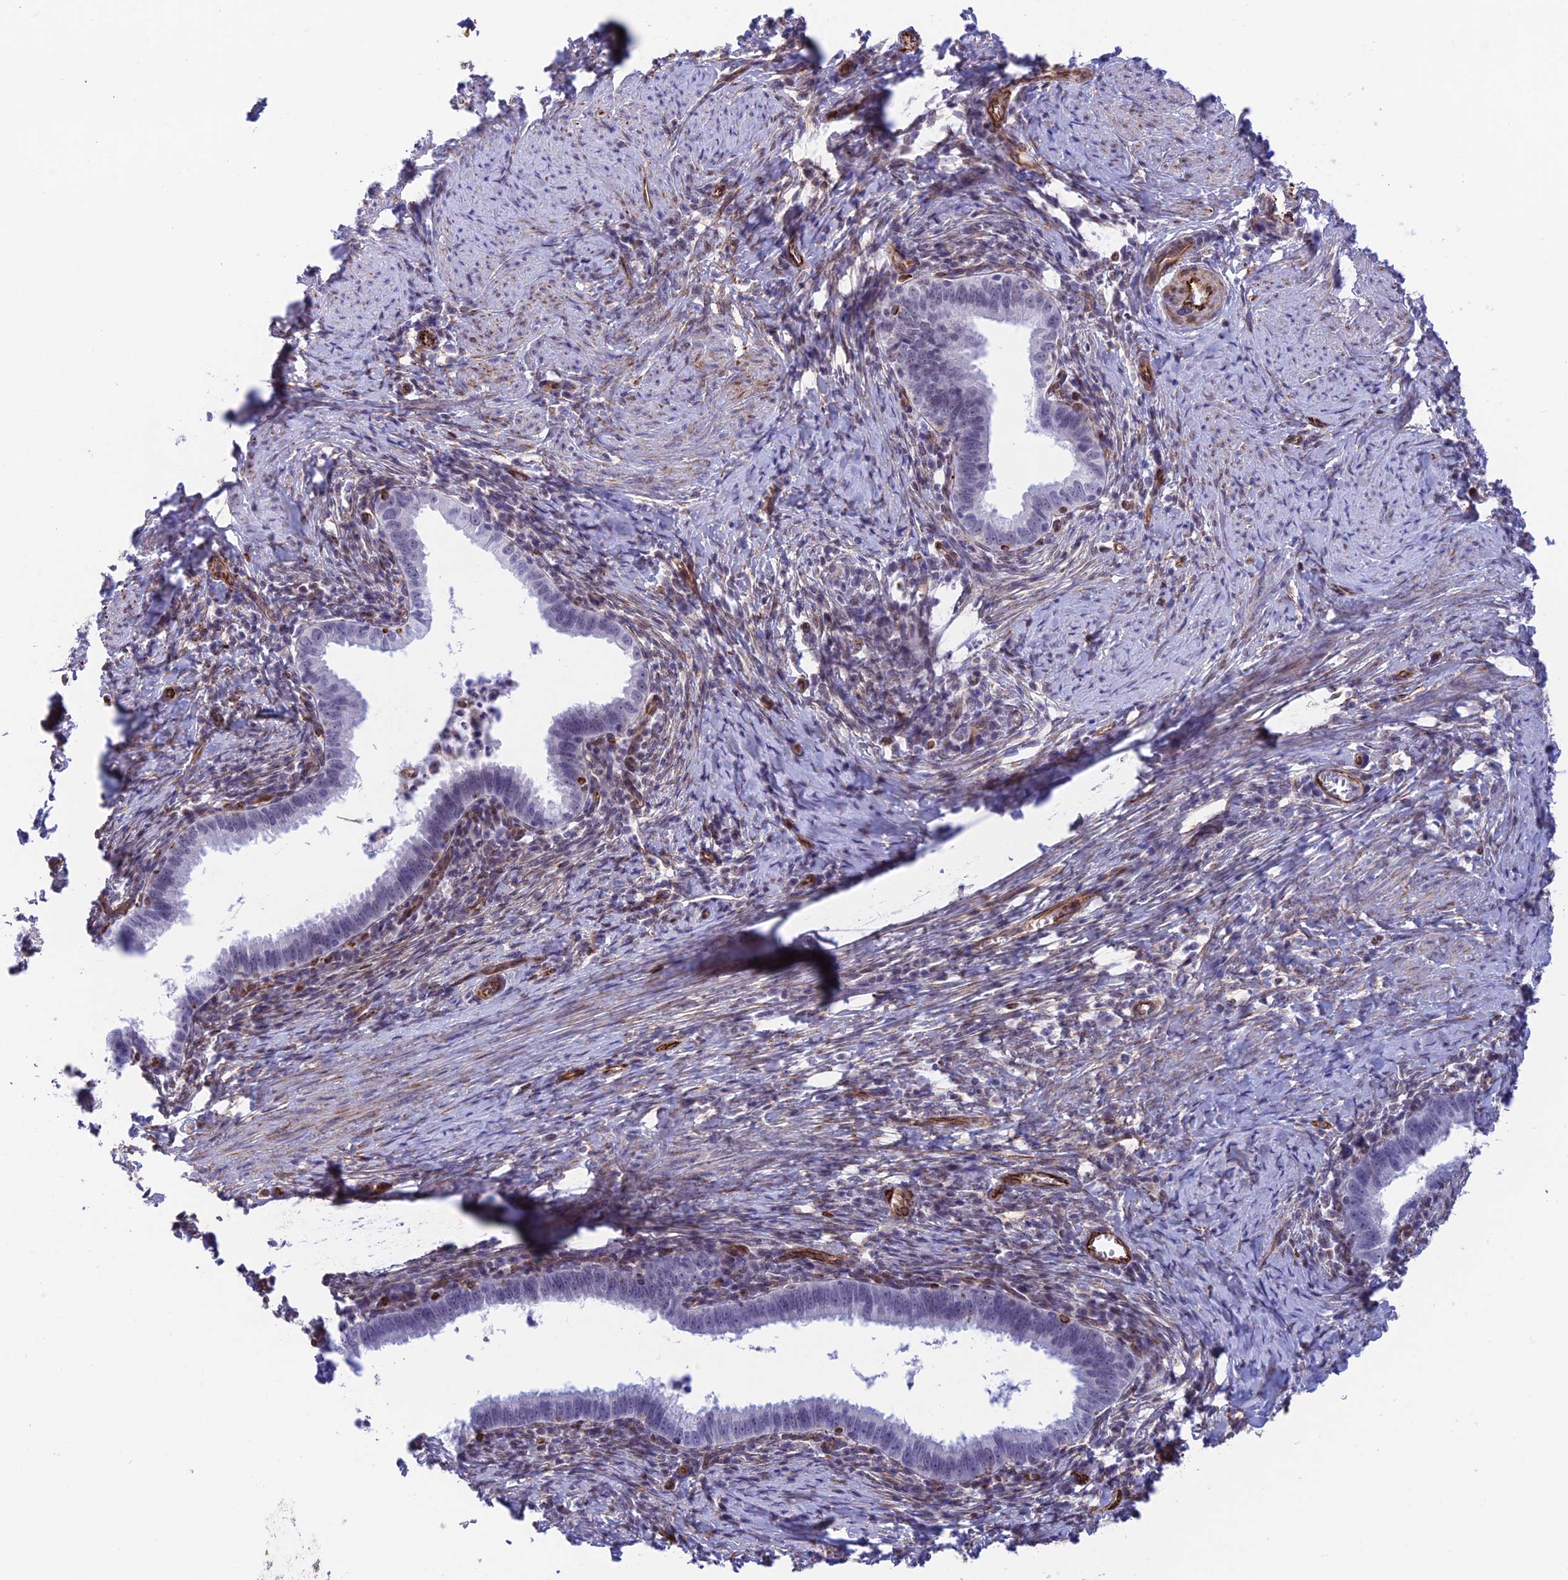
{"staining": {"intensity": "negative", "quantity": "none", "location": "none"}, "tissue": "cervical cancer", "cell_type": "Tumor cells", "image_type": "cancer", "snomed": [{"axis": "morphology", "description": "Adenocarcinoma, NOS"}, {"axis": "topography", "description": "Cervix"}], "caption": "Human cervical adenocarcinoma stained for a protein using immunohistochemistry exhibits no positivity in tumor cells.", "gene": "ZNF652", "patient": {"sex": "female", "age": 36}}